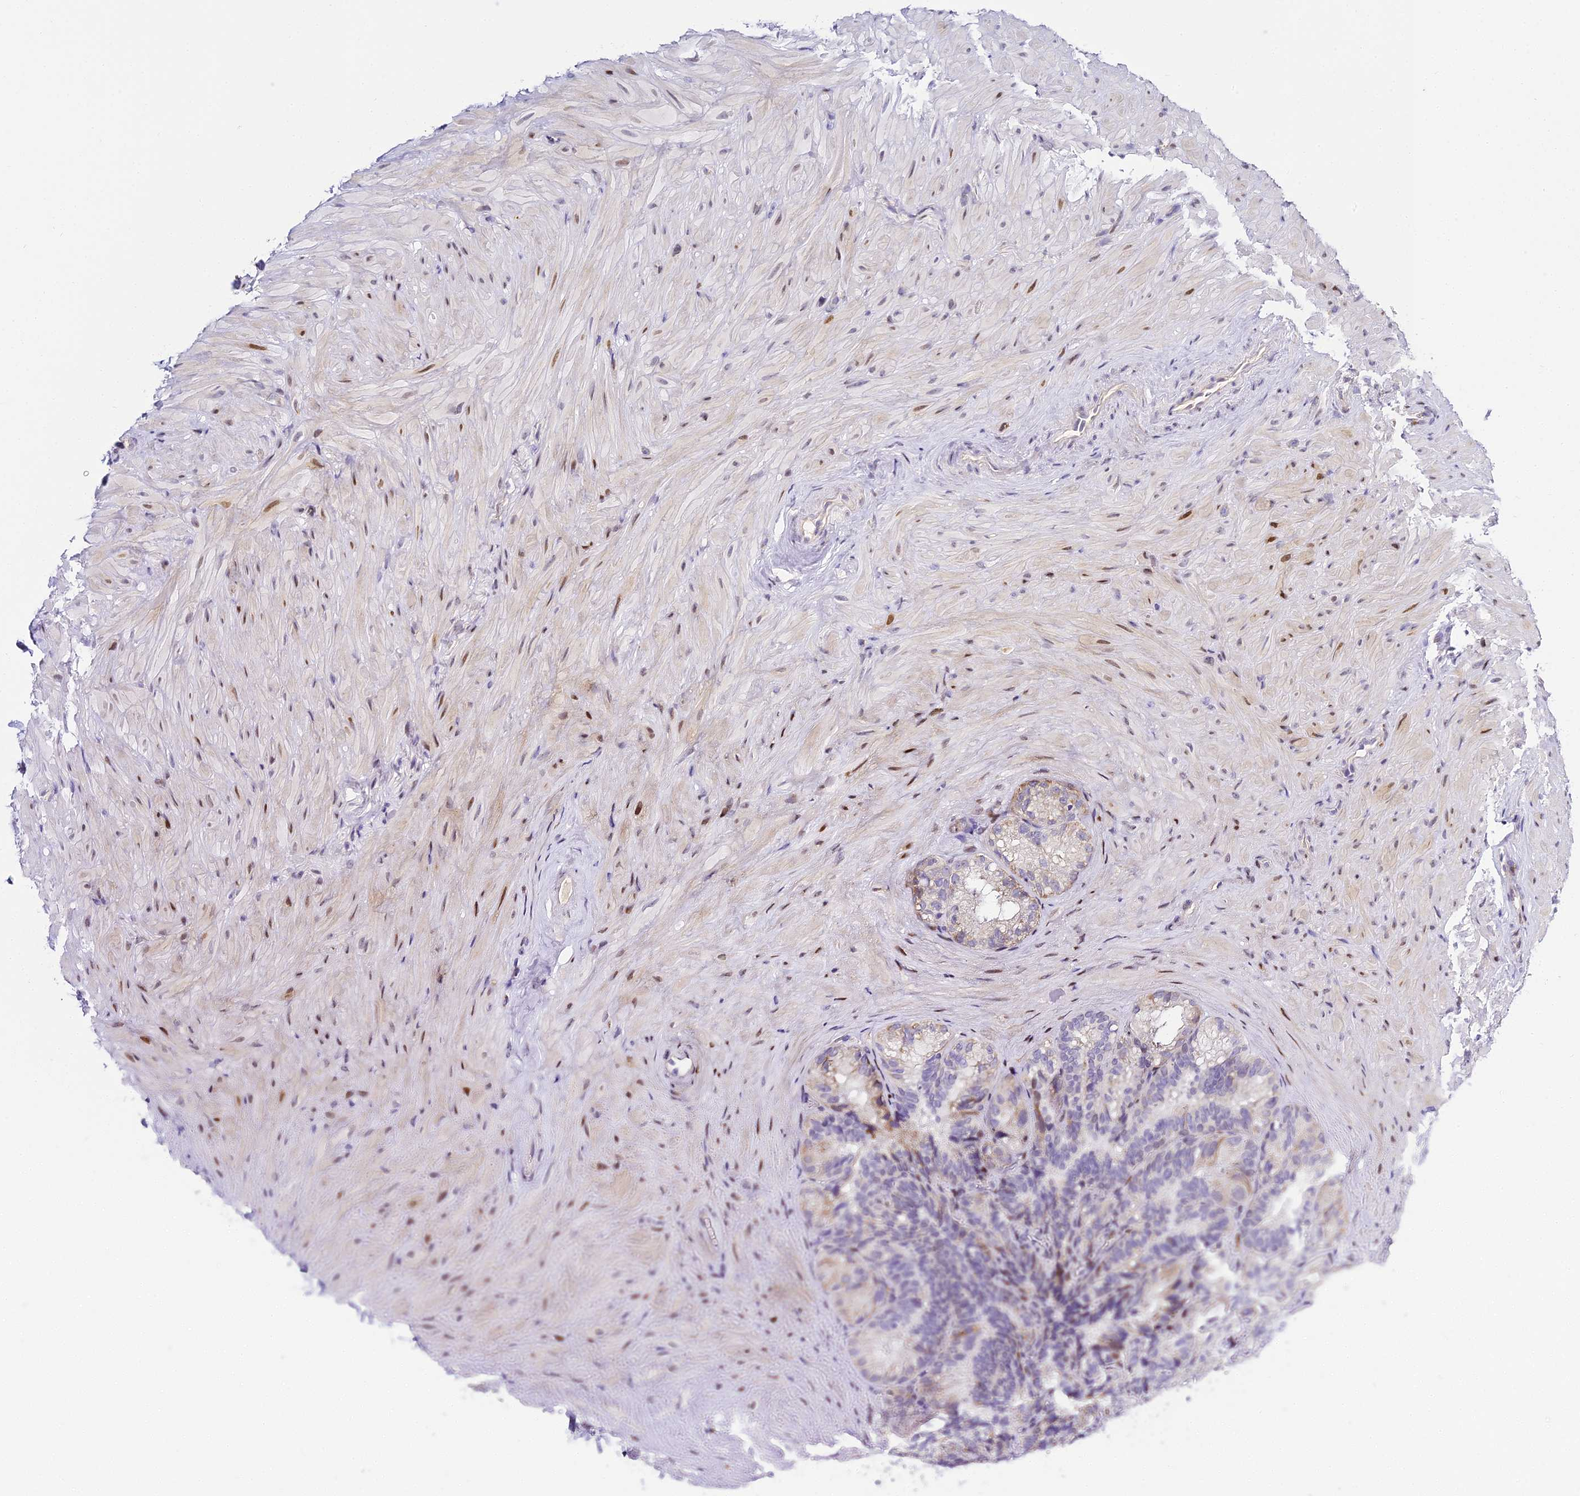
{"staining": {"intensity": "moderate", "quantity": "<25%", "location": "cytoplasmic/membranous"}, "tissue": "seminal vesicle", "cell_type": "Glandular cells", "image_type": "normal", "snomed": [{"axis": "morphology", "description": "Normal tissue, NOS"}, {"axis": "topography", "description": "Seminal veicle"}], "caption": "DAB (3,3'-diaminobenzidine) immunohistochemical staining of unremarkable seminal vesicle displays moderate cytoplasmic/membranous protein expression in about <25% of glandular cells.", "gene": "SERP1", "patient": {"sex": "male", "age": 60}}